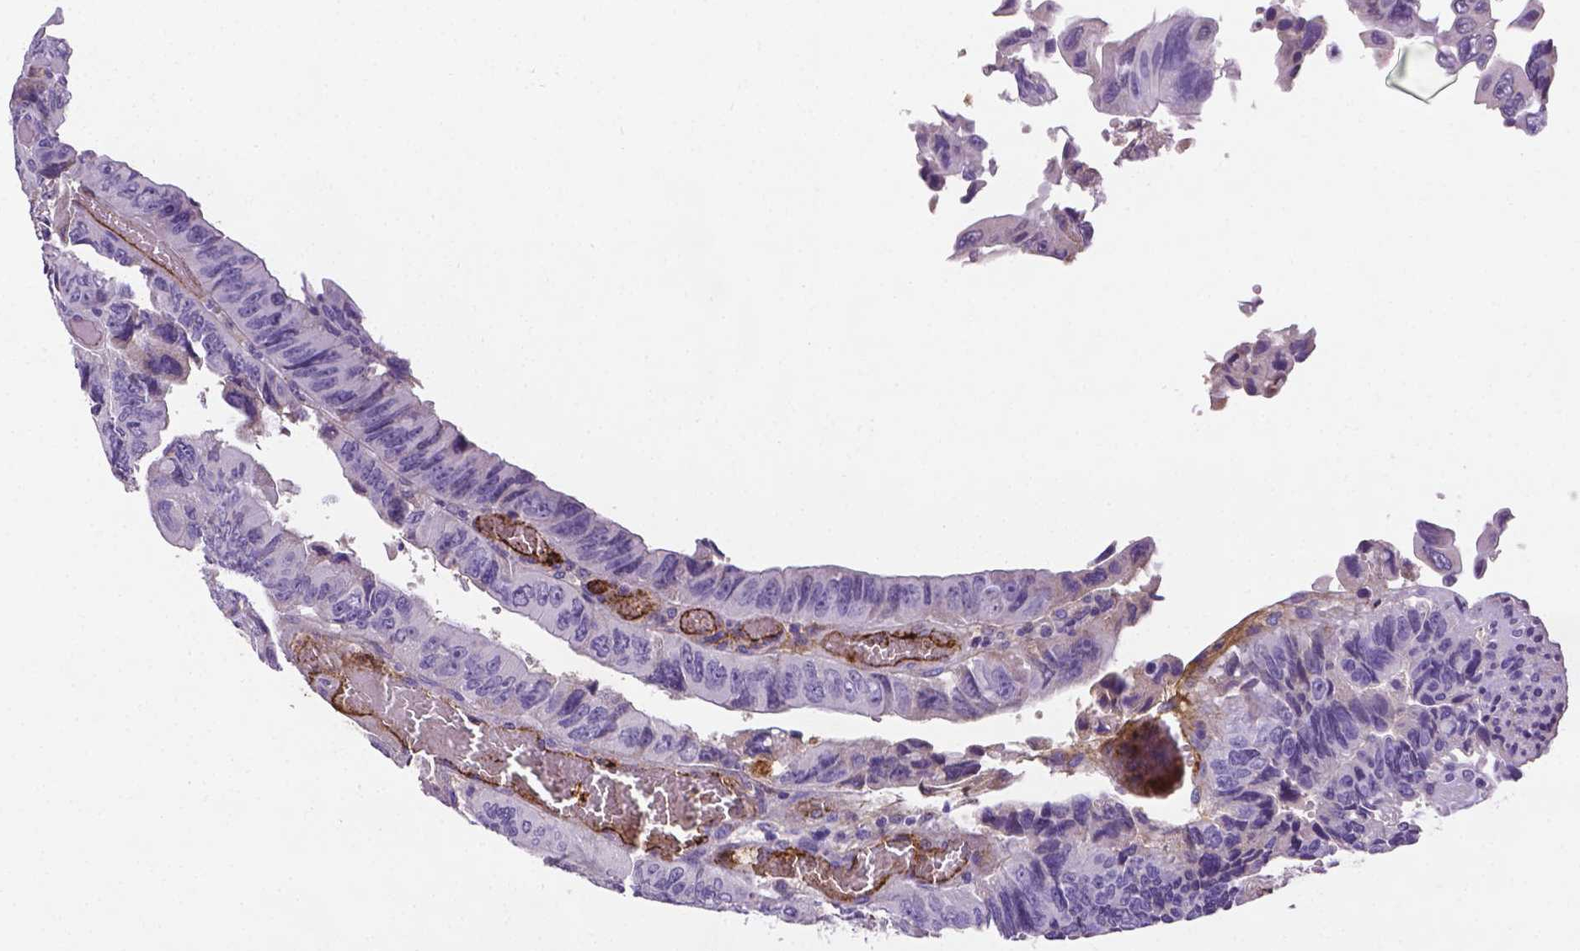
{"staining": {"intensity": "negative", "quantity": "none", "location": "none"}, "tissue": "colorectal cancer", "cell_type": "Tumor cells", "image_type": "cancer", "snomed": [{"axis": "morphology", "description": "Adenocarcinoma, NOS"}, {"axis": "topography", "description": "Colon"}], "caption": "Tumor cells show no significant positivity in colorectal cancer. Nuclei are stained in blue.", "gene": "APOE", "patient": {"sex": "female", "age": 84}}